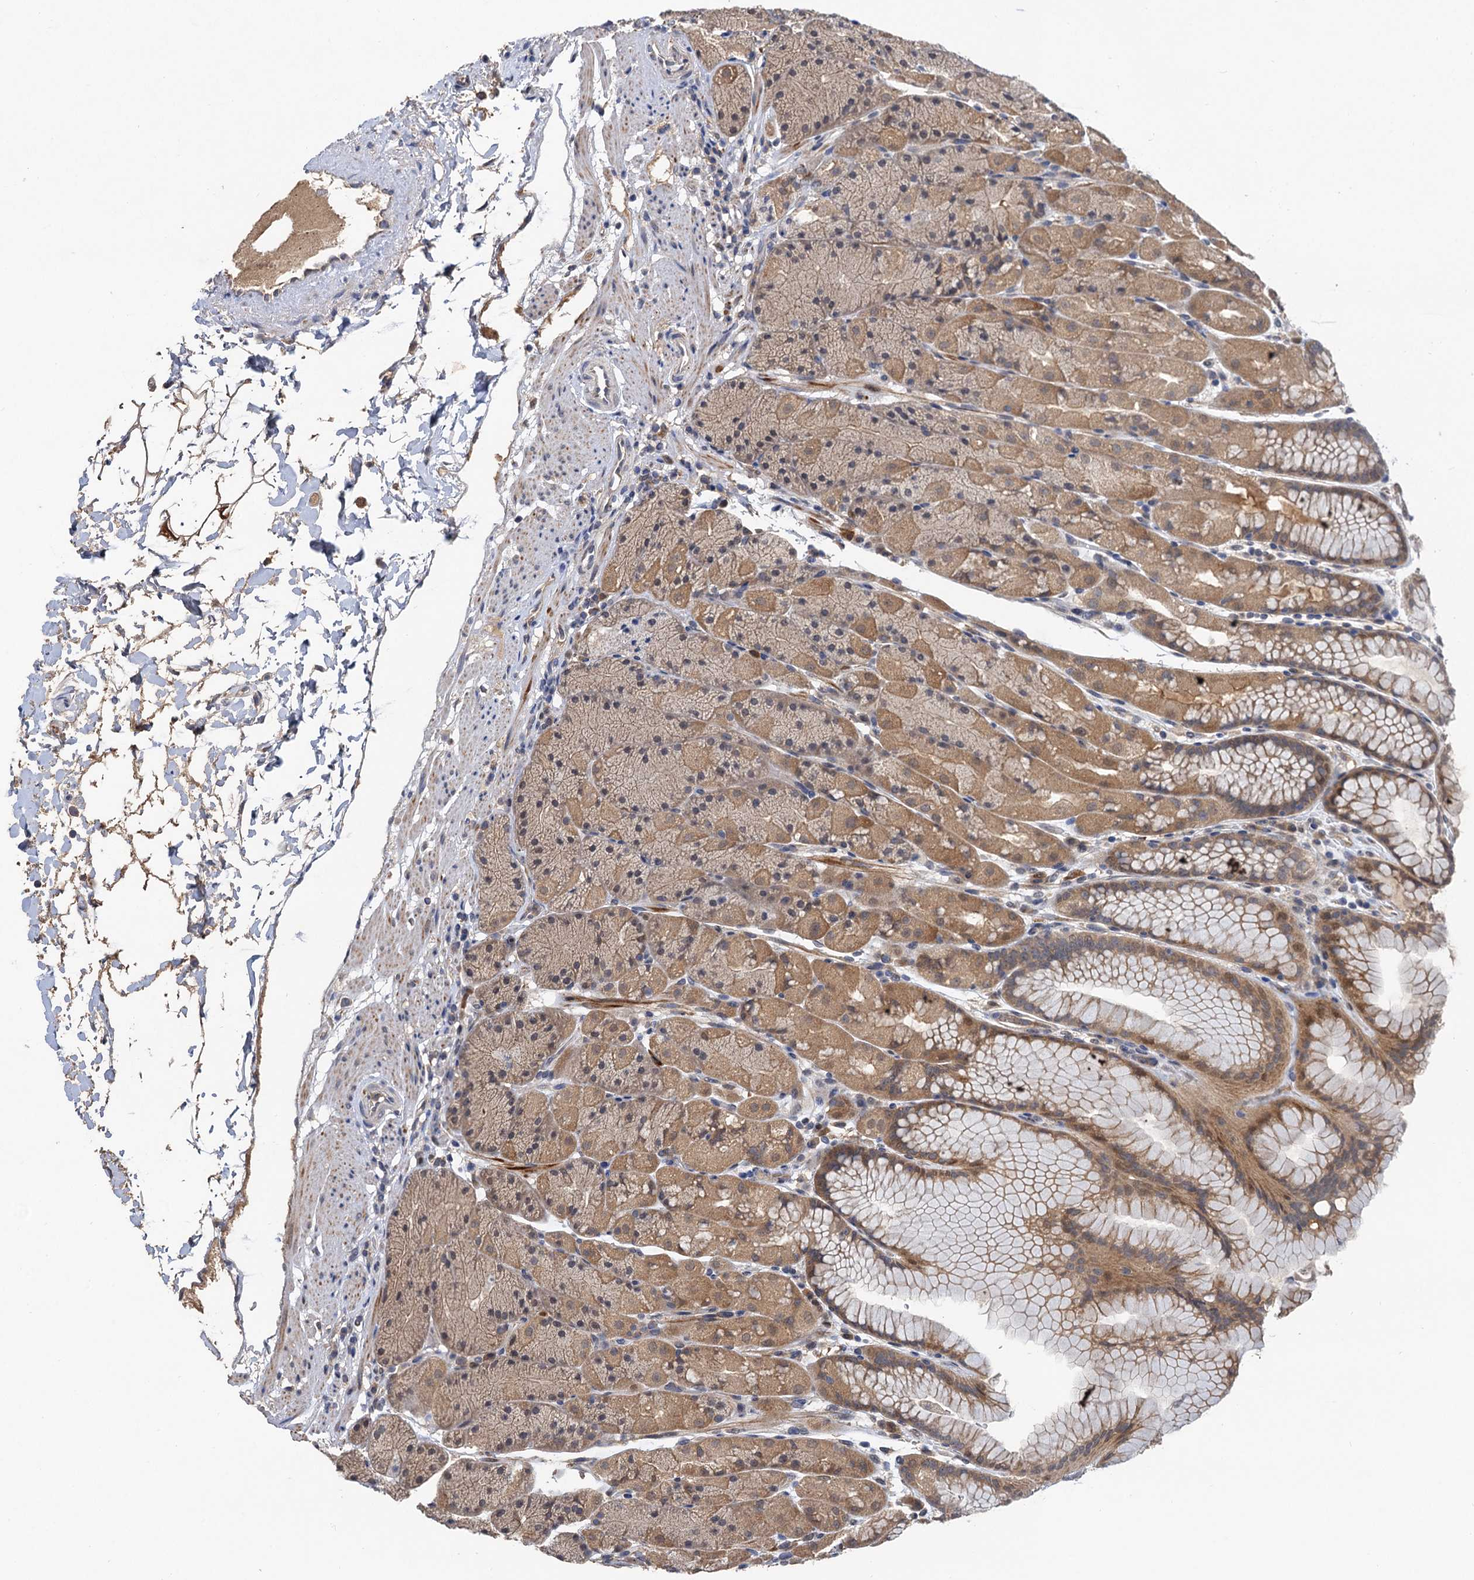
{"staining": {"intensity": "moderate", "quantity": ">75%", "location": "cytoplasmic/membranous"}, "tissue": "stomach", "cell_type": "Glandular cells", "image_type": "normal", "snomed": [{"axis": "morphology", "description": "Normal tissue, NOS"}, {"axis": "topography", "description": "Stomach, upper"}, {"axis": "topography", "description": "Stomach, lower"}], "caption": "Immunohistochemical staining of normal stomach reveals medium levels of moderate cytoplasmic/membranous staining in approximately >75% of glandular cells. Nuclei are stained in blue.", "gene": "TMEM39B", "patient": {"sex": "male", "age": 67}}